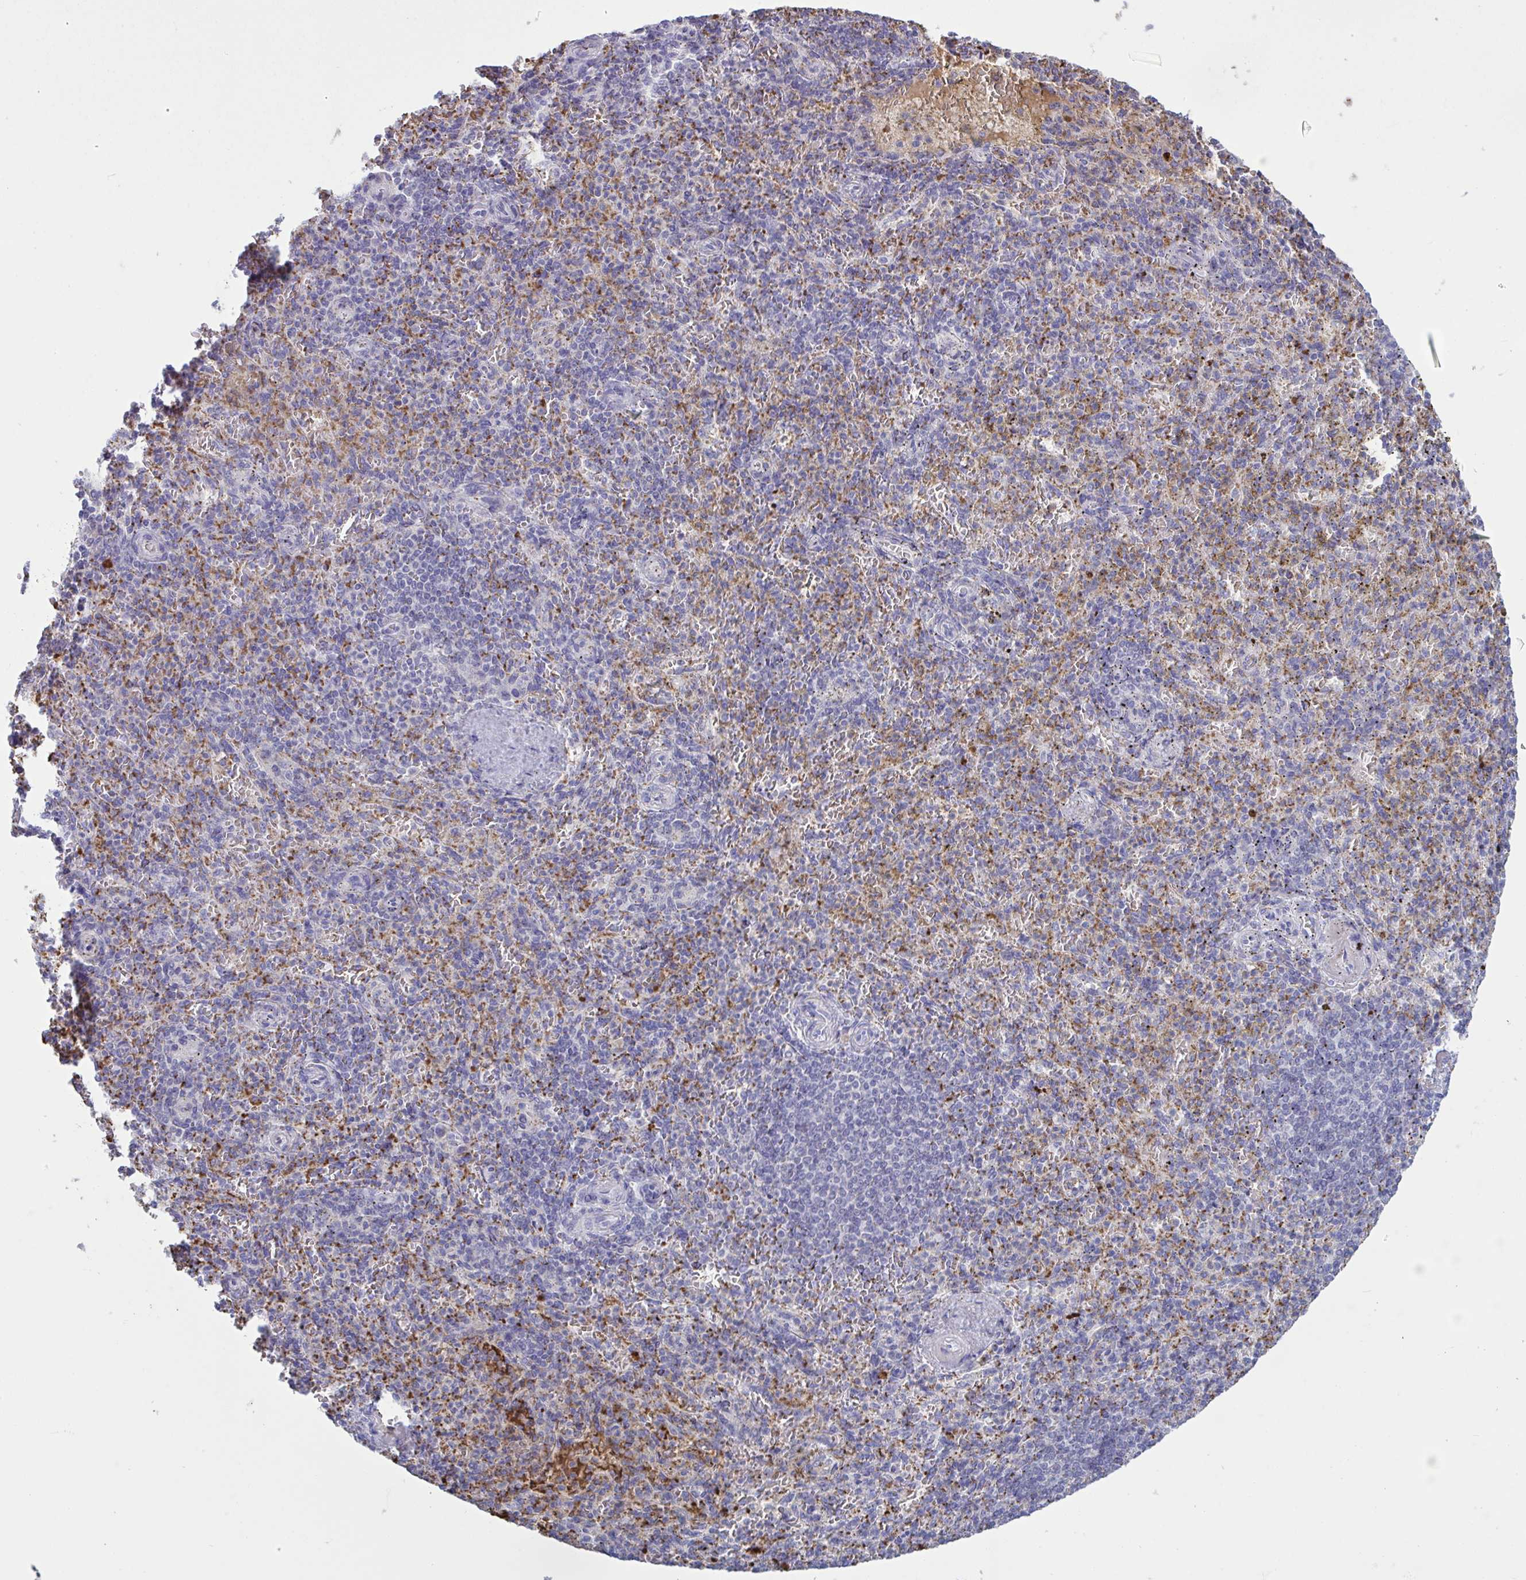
{"staining": {"intensity": "negative", "quantity": "none", "location": "none"}, "tissue": "spleen", "cell_type": "Cells in red pulp", "image_type": "normal", "snomed": [{"axis": "morphology", "description": "Normal tissue, NOS"}, {"axis": "topography", "description": "Spleen"}], "caption": "Spleen stained for a protein using immunohistochemistry (IHC) demonstrates no staining cells in red pulp.", "gene": "IL1R1", "patient": {"sex": "female", "age": 74}}